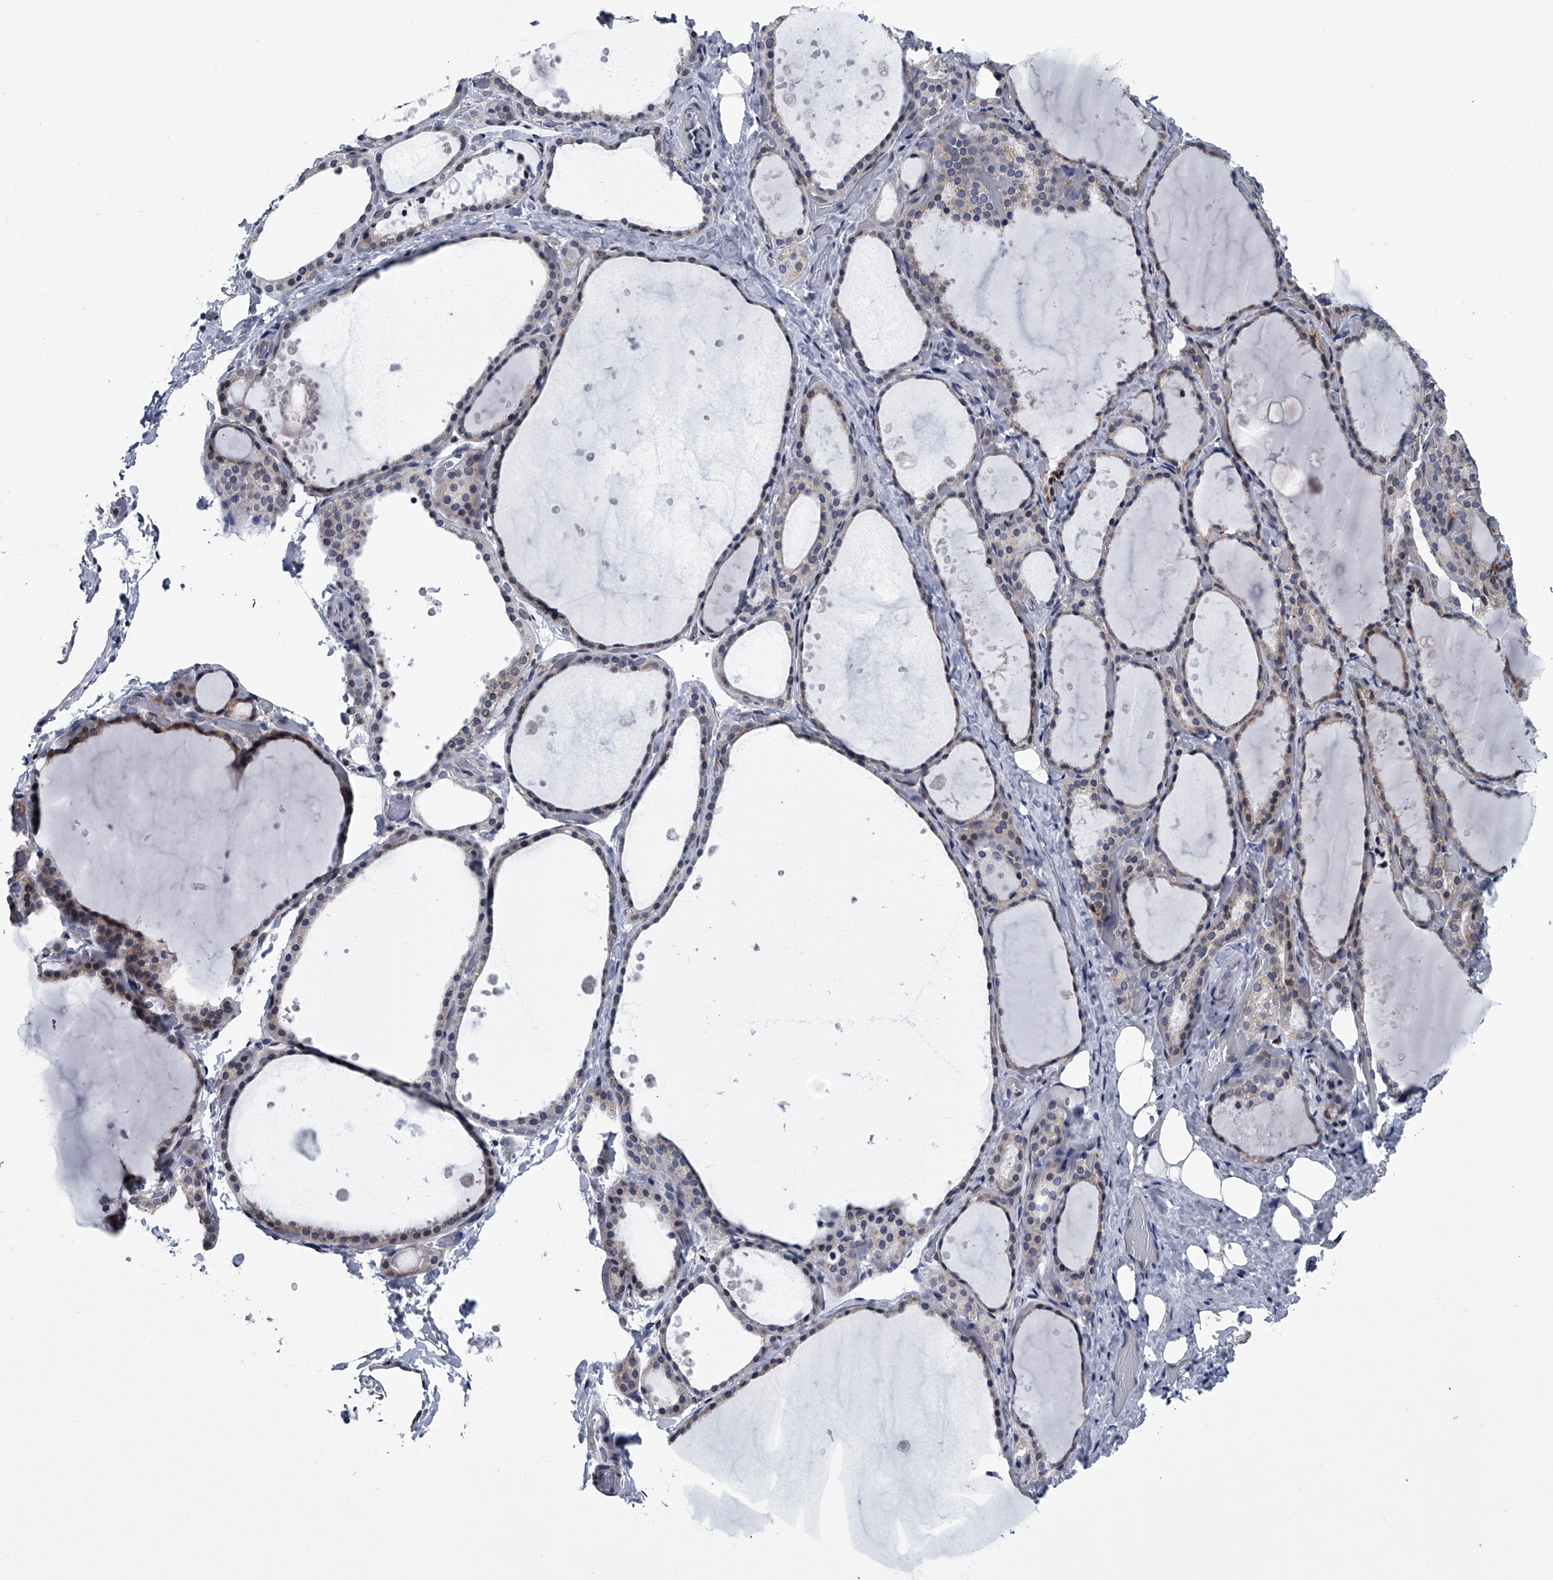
{"staining": {"intensity": "moderate", "quantity": "<25%", "location": "cytoplasmic/membranous"}, "tissue": "thyroid gland", "cell_type": "Glandular cells", "image_type": "normal", "snomed": [{"axis": "morphology", "description": "Normal tissue, NOS"}, {"axis": "topography", "description": "Thyroid gland"}], "caption": "IHC staining of normal thyroid gland, which displays low levels of moderate cytoplasmic/membranous positivity in about <25% of glandular cells indicating moderate cytoplasmic/membranous protein expression. The staining was performed using DAB (brown) for protein detection and nuclei were counterstained in hematoxylin (blue).", "gene": "PPP2R5D", "patient": {"sex": "female", "age": 44}}